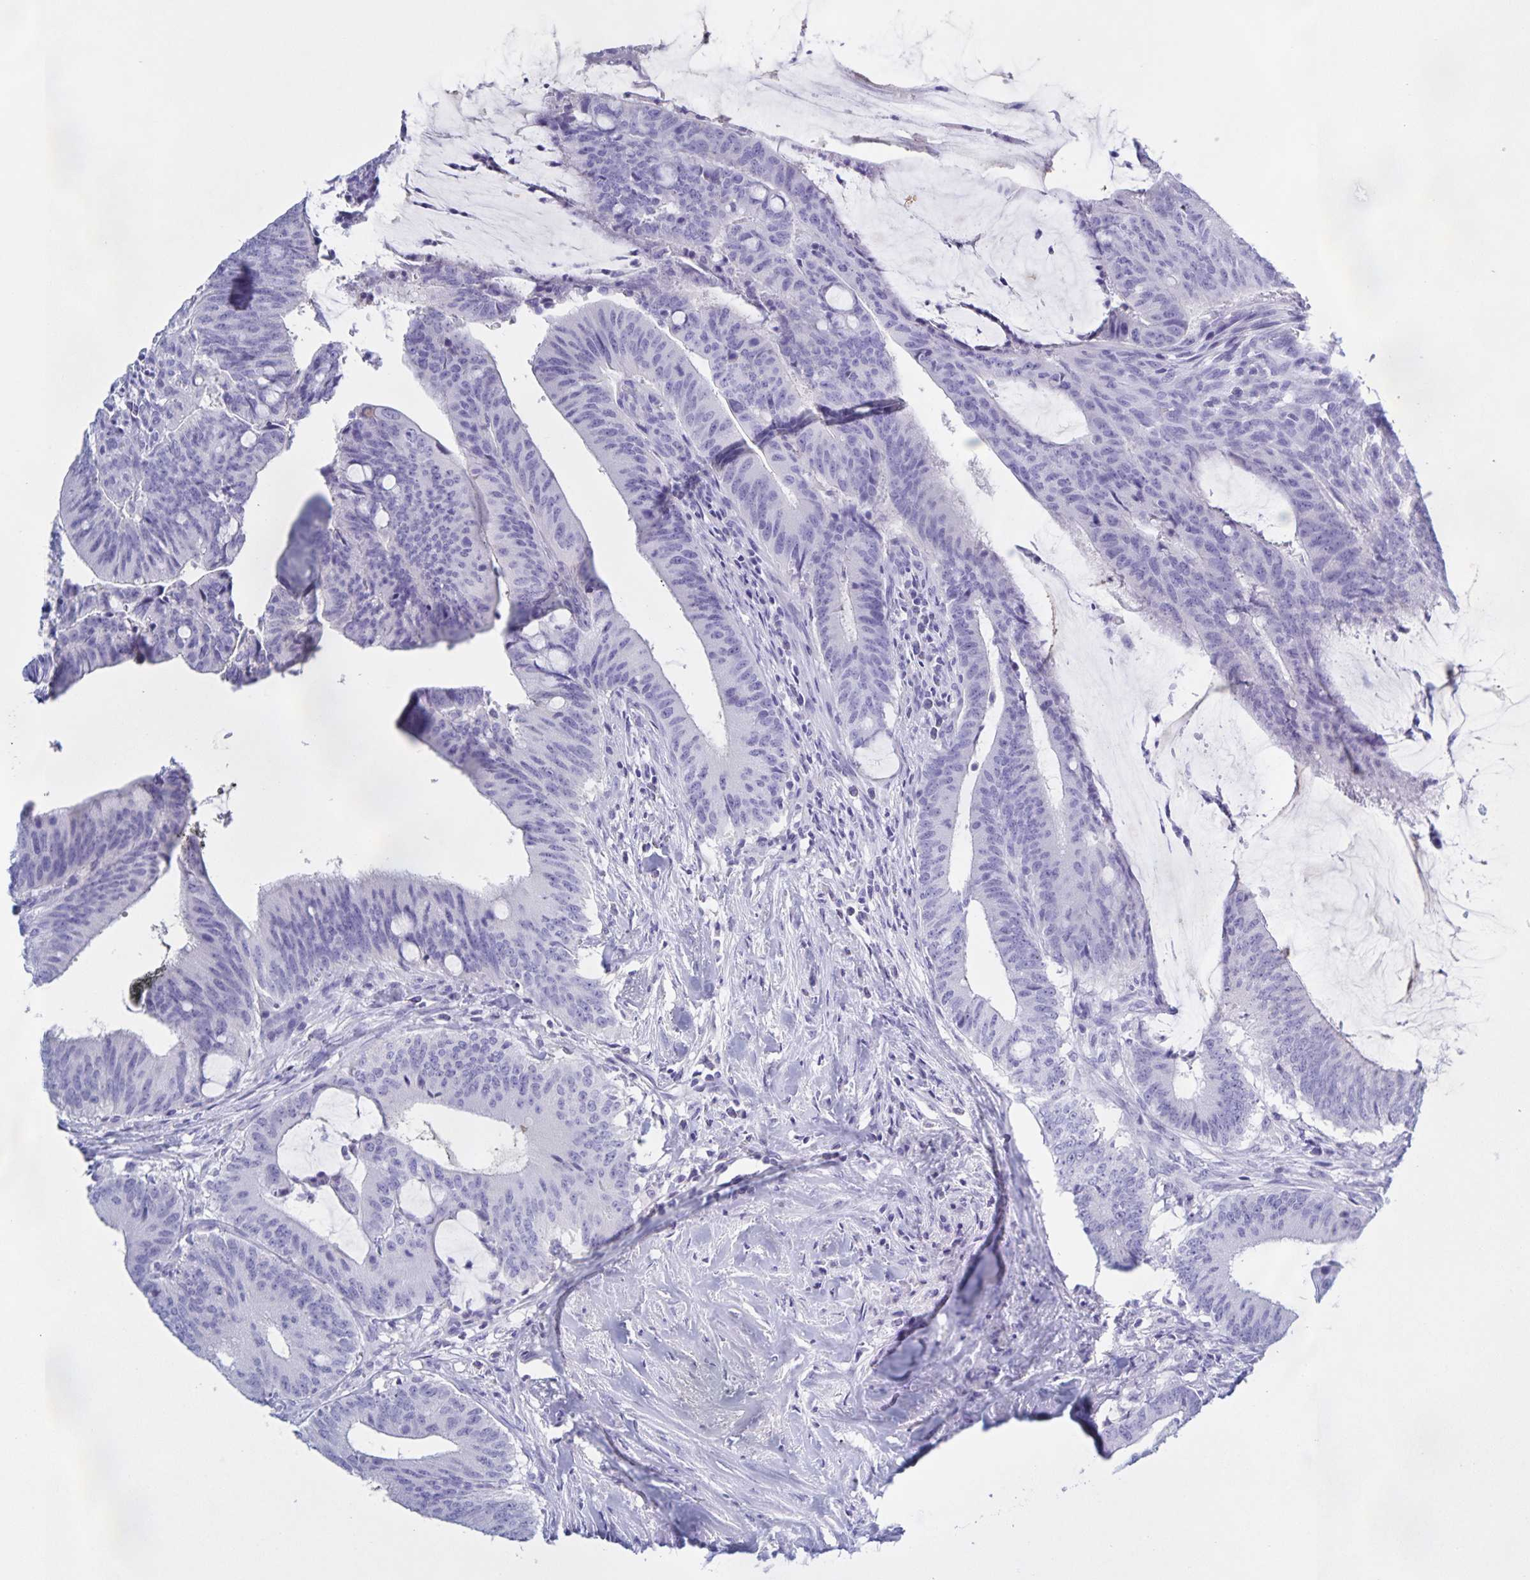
{"staining": {"intensity": "negative", "quantity": "none", "location": "none"}, "tissue": "colorectal cancer", "cell_type": "Tumor cells", "image_type": "cancer", "snomed": [{"axis": "morphology", "description": "Adenocarcinoma, NOS"}, {"axis": "topography", "description": "Colon"}], "caption": "Immunohistochemical staining of colorectal cancer shows no significant expression in tumor cells.", "gene": "CATSPER4", "patient": {"sex": "female", "age": 43}}